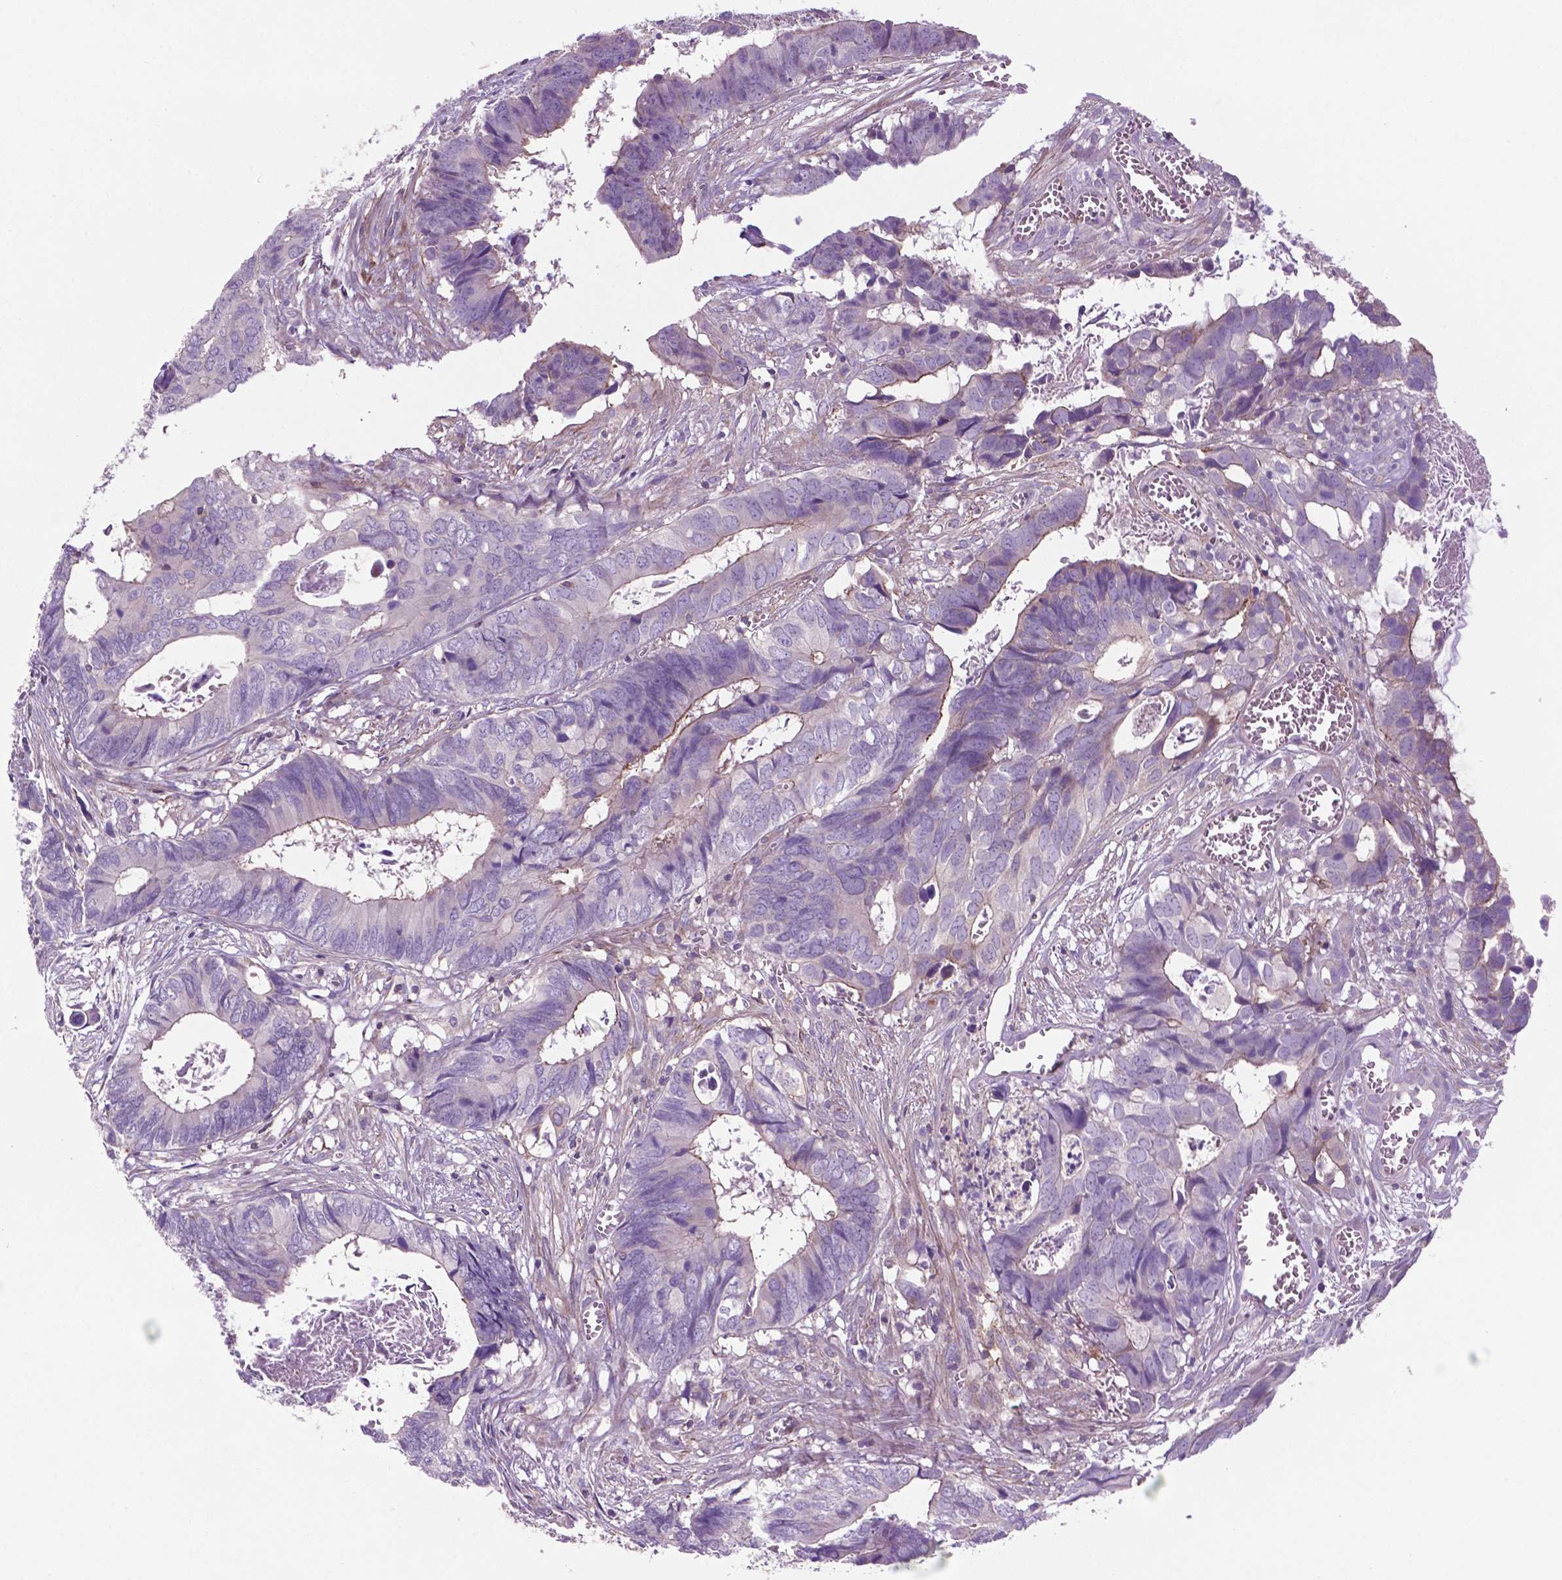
{"staining": {"intensity": "weak", "quantity": "<25%", "location": "cytoplasmic/membranous"}, "tissue": "colorectal cancer", "cell_type": "Tumor cells", "image_type": "cancer", "snomed": [{"axis": "morphology", "description": "Adenocarcinoma, NOS"}, {"axis": "topography", "description": "Colon"}], "caption": "IHC histopathology image of neoplastic tissue: adenocarcinoma (colorectal) stained with DAB demonstrates no significant protein staining in tumor cells.", "gene": "BMP4", "patient": {"sex": "female", "age": 82}}